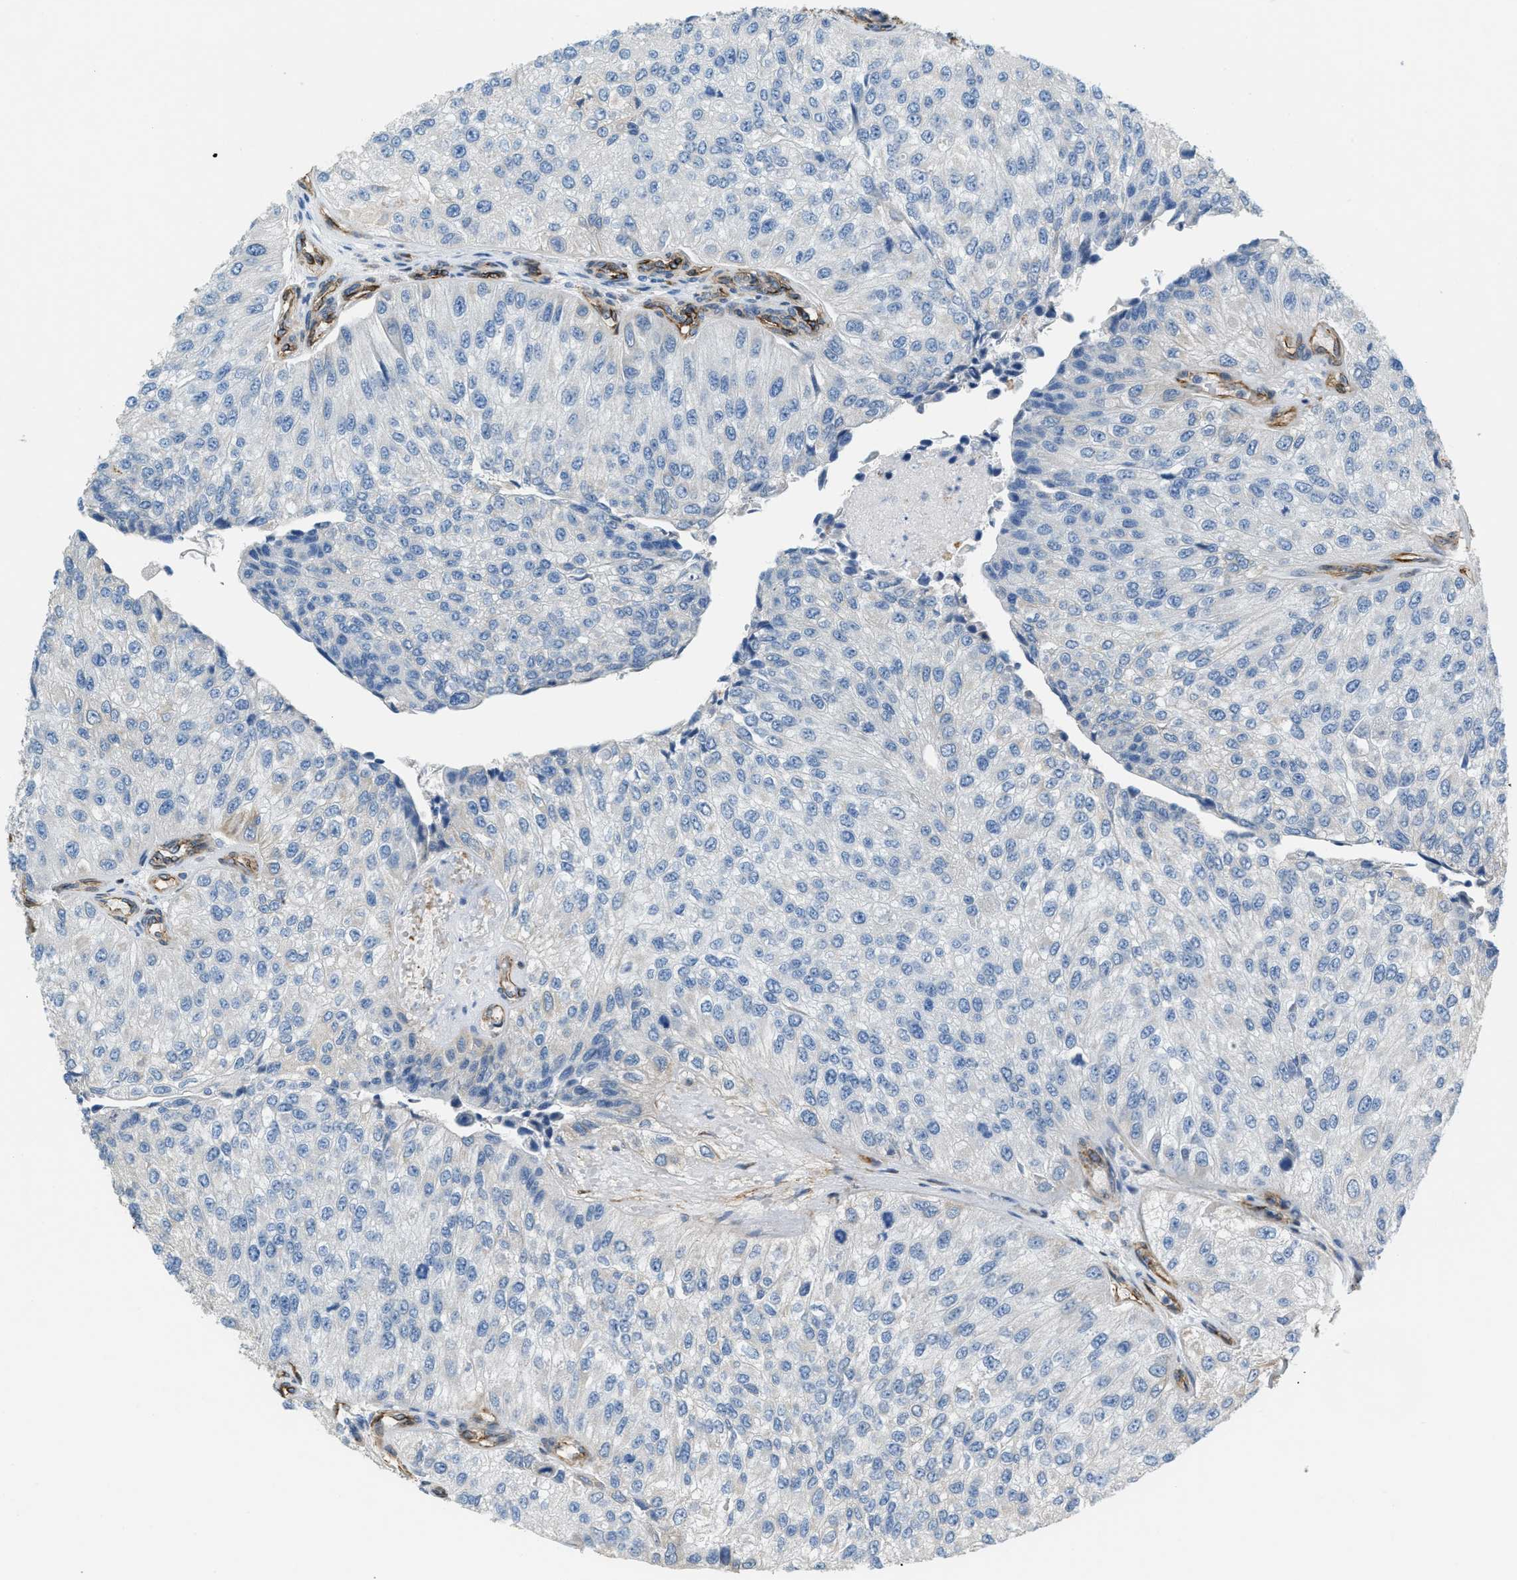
{"staining": {"intensity": "negative", "quantity": "none", "location": "none"}, "tissue": "urothelial cancer", "cell_type": "Tumor cells", "image_type": "cancer", "snomed": [{"axis": "morphology", "description": "Urothelial carcinoma, High grade"}, {"axis": "topography", "description": "Kidney"}, {"axis": "topography", "description": "Urinary bladder"}], "caption": "A high-resolution histopathology image shows immunohistochemistry staining of urothelial cancer, which shows no significant staining in tumor cells. The staining was performed using DAB to visualize the protein expression in brown, while the nuclei were stained in blue with hematoxylin (Magnification: 20x).", "gene": "TMEM43", "patient": {"sex": "male", "age": 77}}